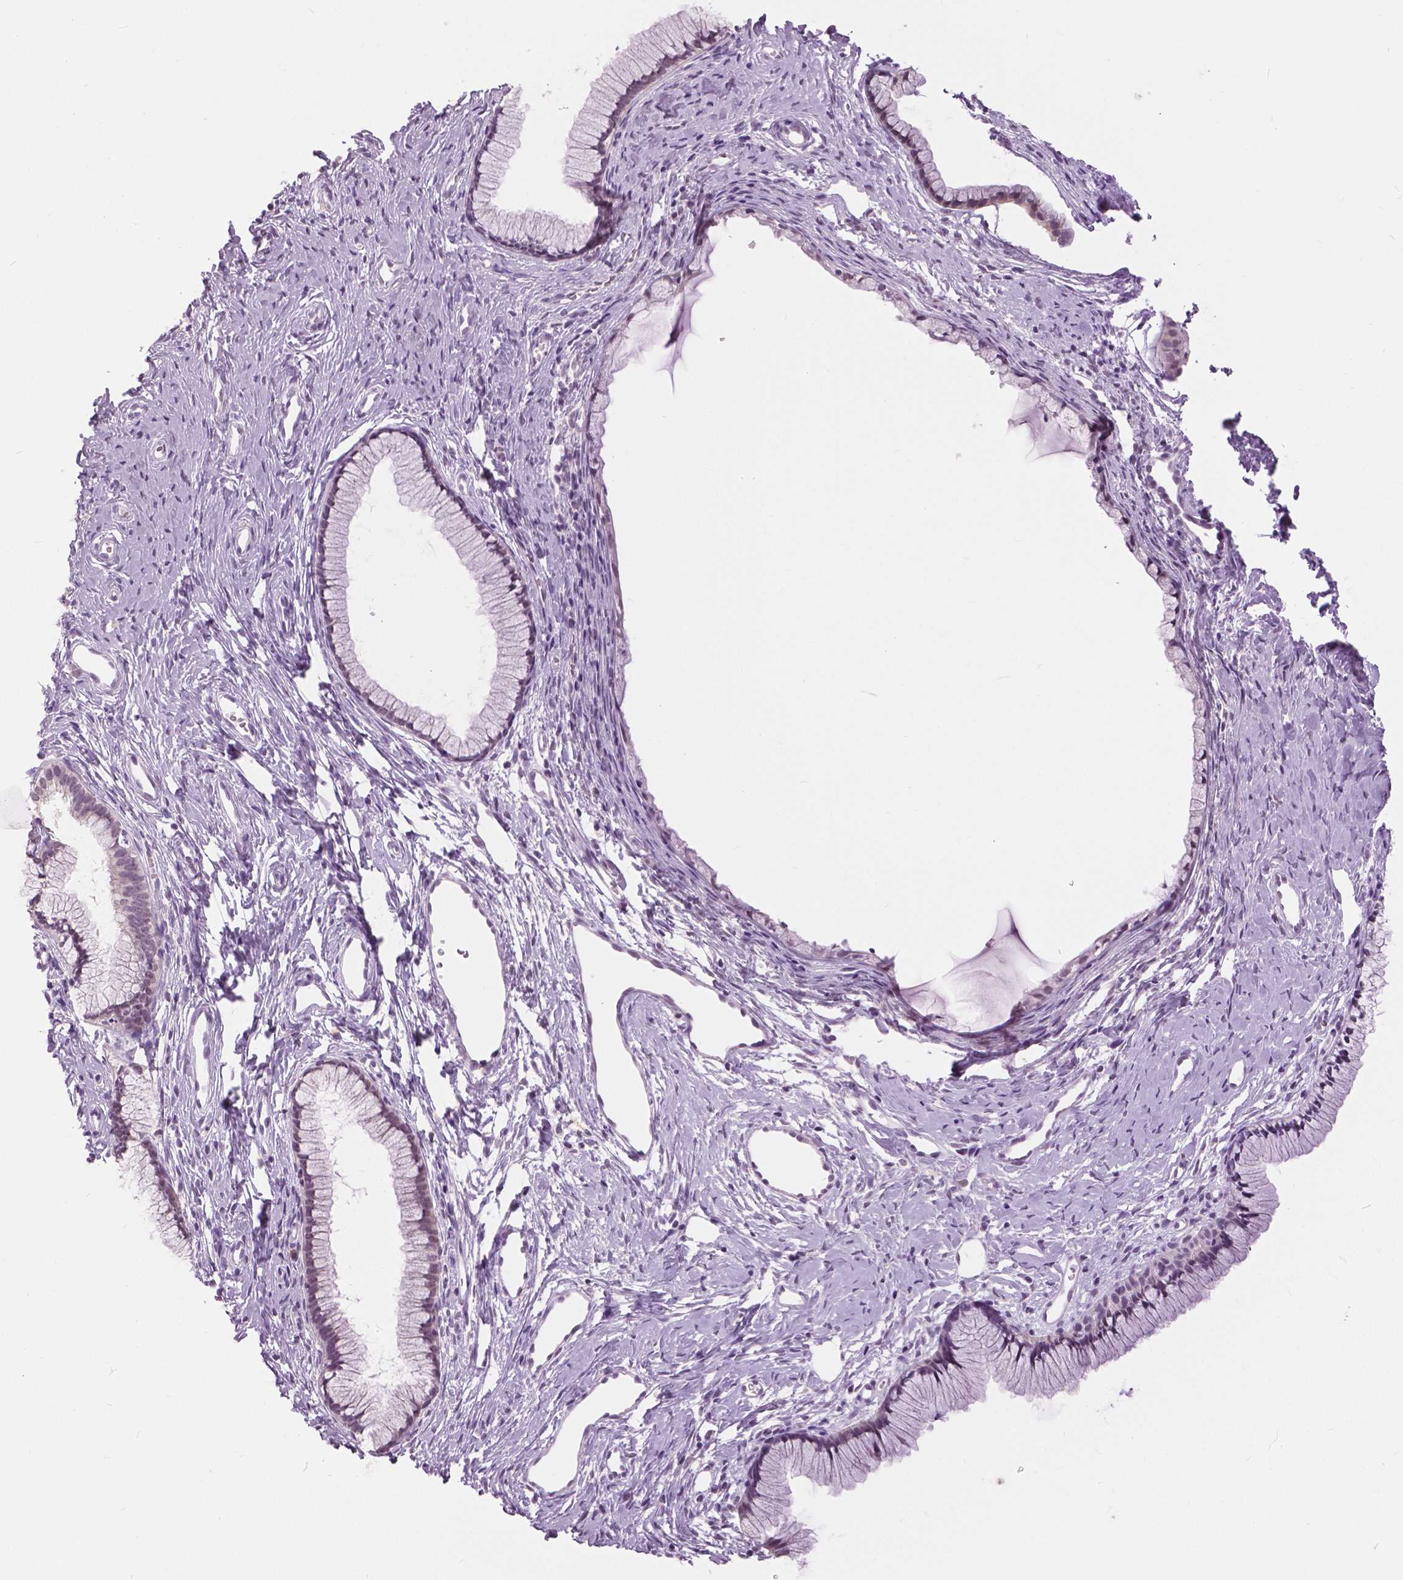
{"staining": {"intensity": "negative", "quantity": "none", "location": "none"}, "tissue": "cervix", "cell_type": "Glandular cells", "image_type": "normal", "snomed": [{"axis": "morphology", "description": "Normal tissue, NOS"}, {"axis": "topography", "description": "Cervix"}], "caption": "This micrograph is of unremarkable cervix stained with immunohistochemistry to label a protein in brown with the nuclei are counter-stained blue. There is no expression in glandular cells. Brightfield microscopy of immunohistochemistry (IHC) stained with DAB (3,3'-diaminobenzidine) (brown) and hematoxylin (blue), captured at high magnification.", "gene": "MYOM1", "patient": {"sex": "female", "age": 40}}